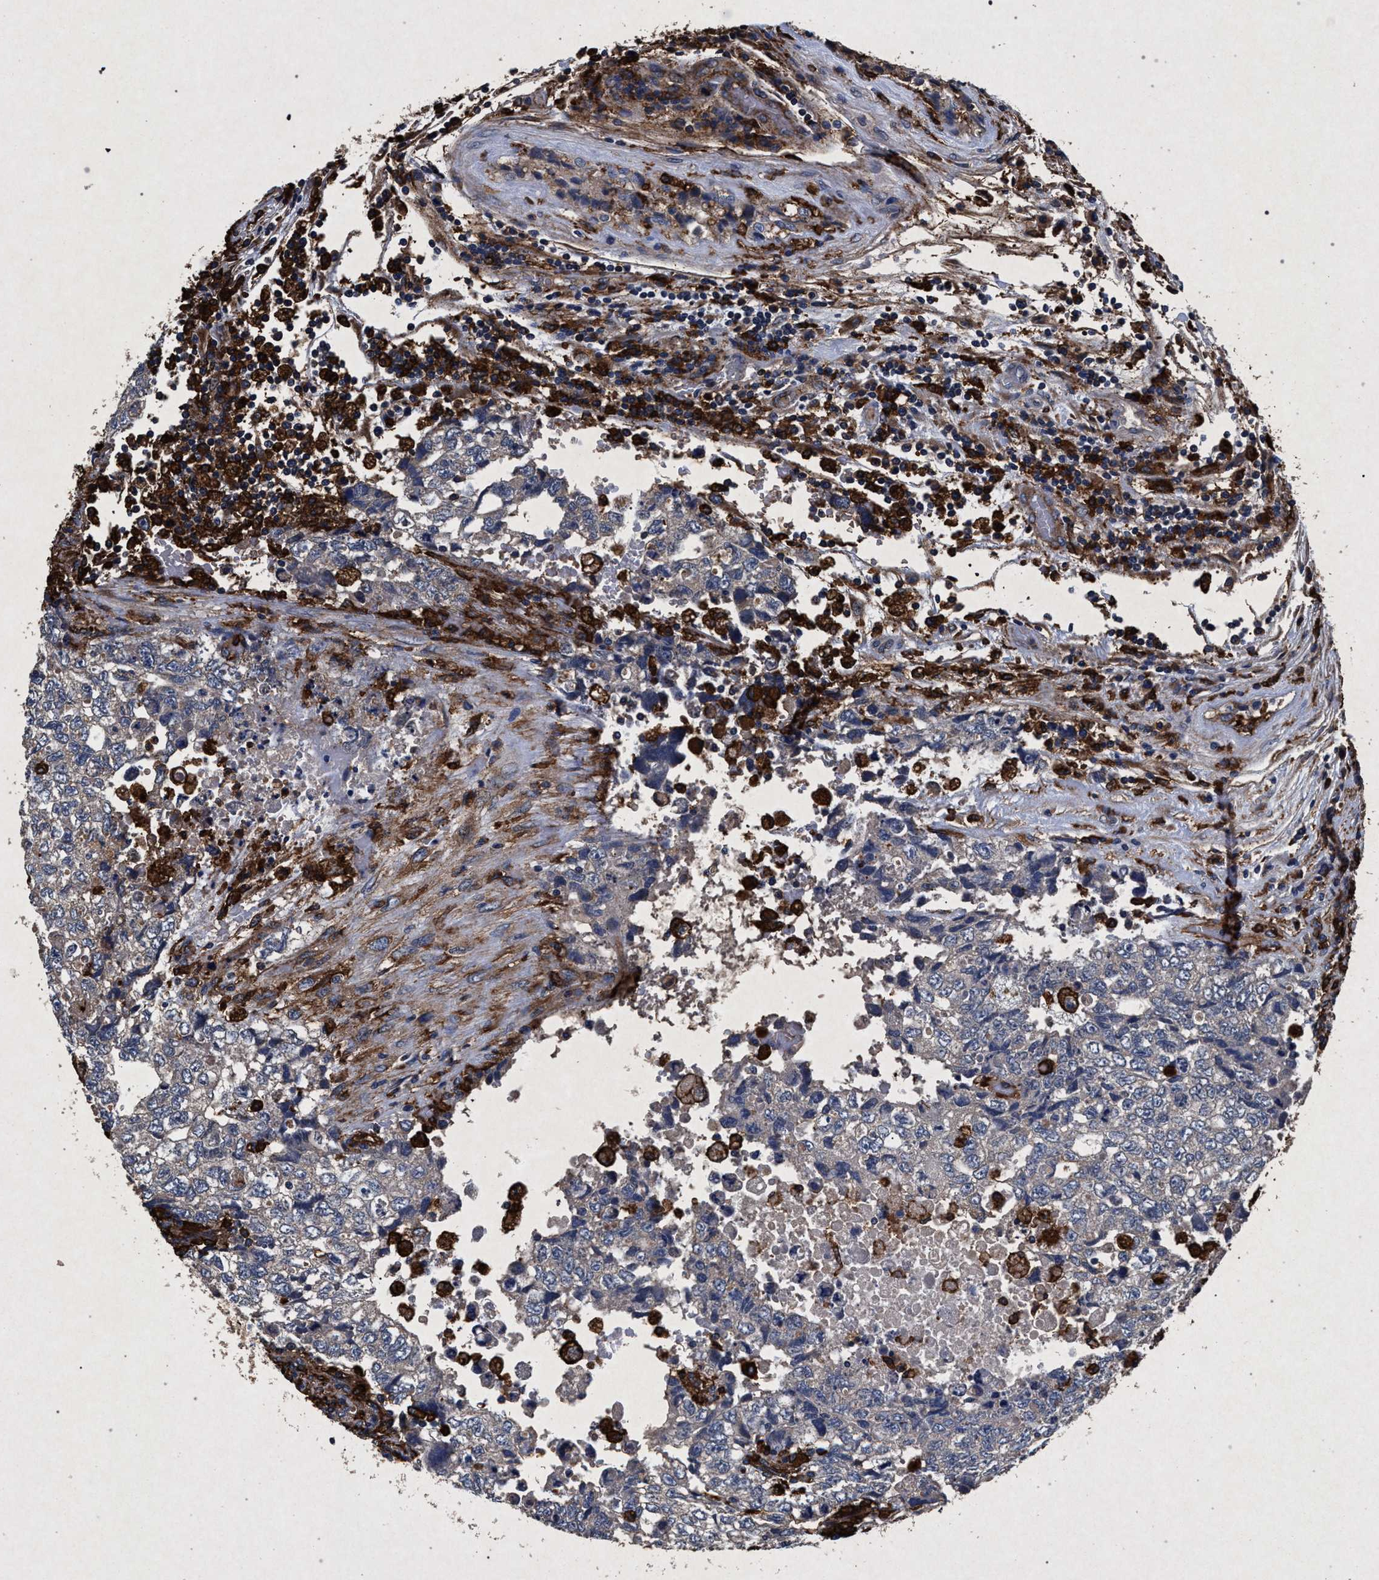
{"staining": {"intensity": "negative", "quantity": "none", "location": "none"}, "tissue": "testis cancer", "cell_type": "Tumor cells", "image_type": "cancer", "snomed": [{"axis": "morphology", "description": "Carcinoma, Embryonal, NOS"}, {"axis": "topography", "description": "Testis"}], "caption": "A micrograph of human embryonal carcinoma (testis) is negative for staining in tumor cells.", "gene": "MARCKS", "patient": {"sex": "male", "age": 36}}